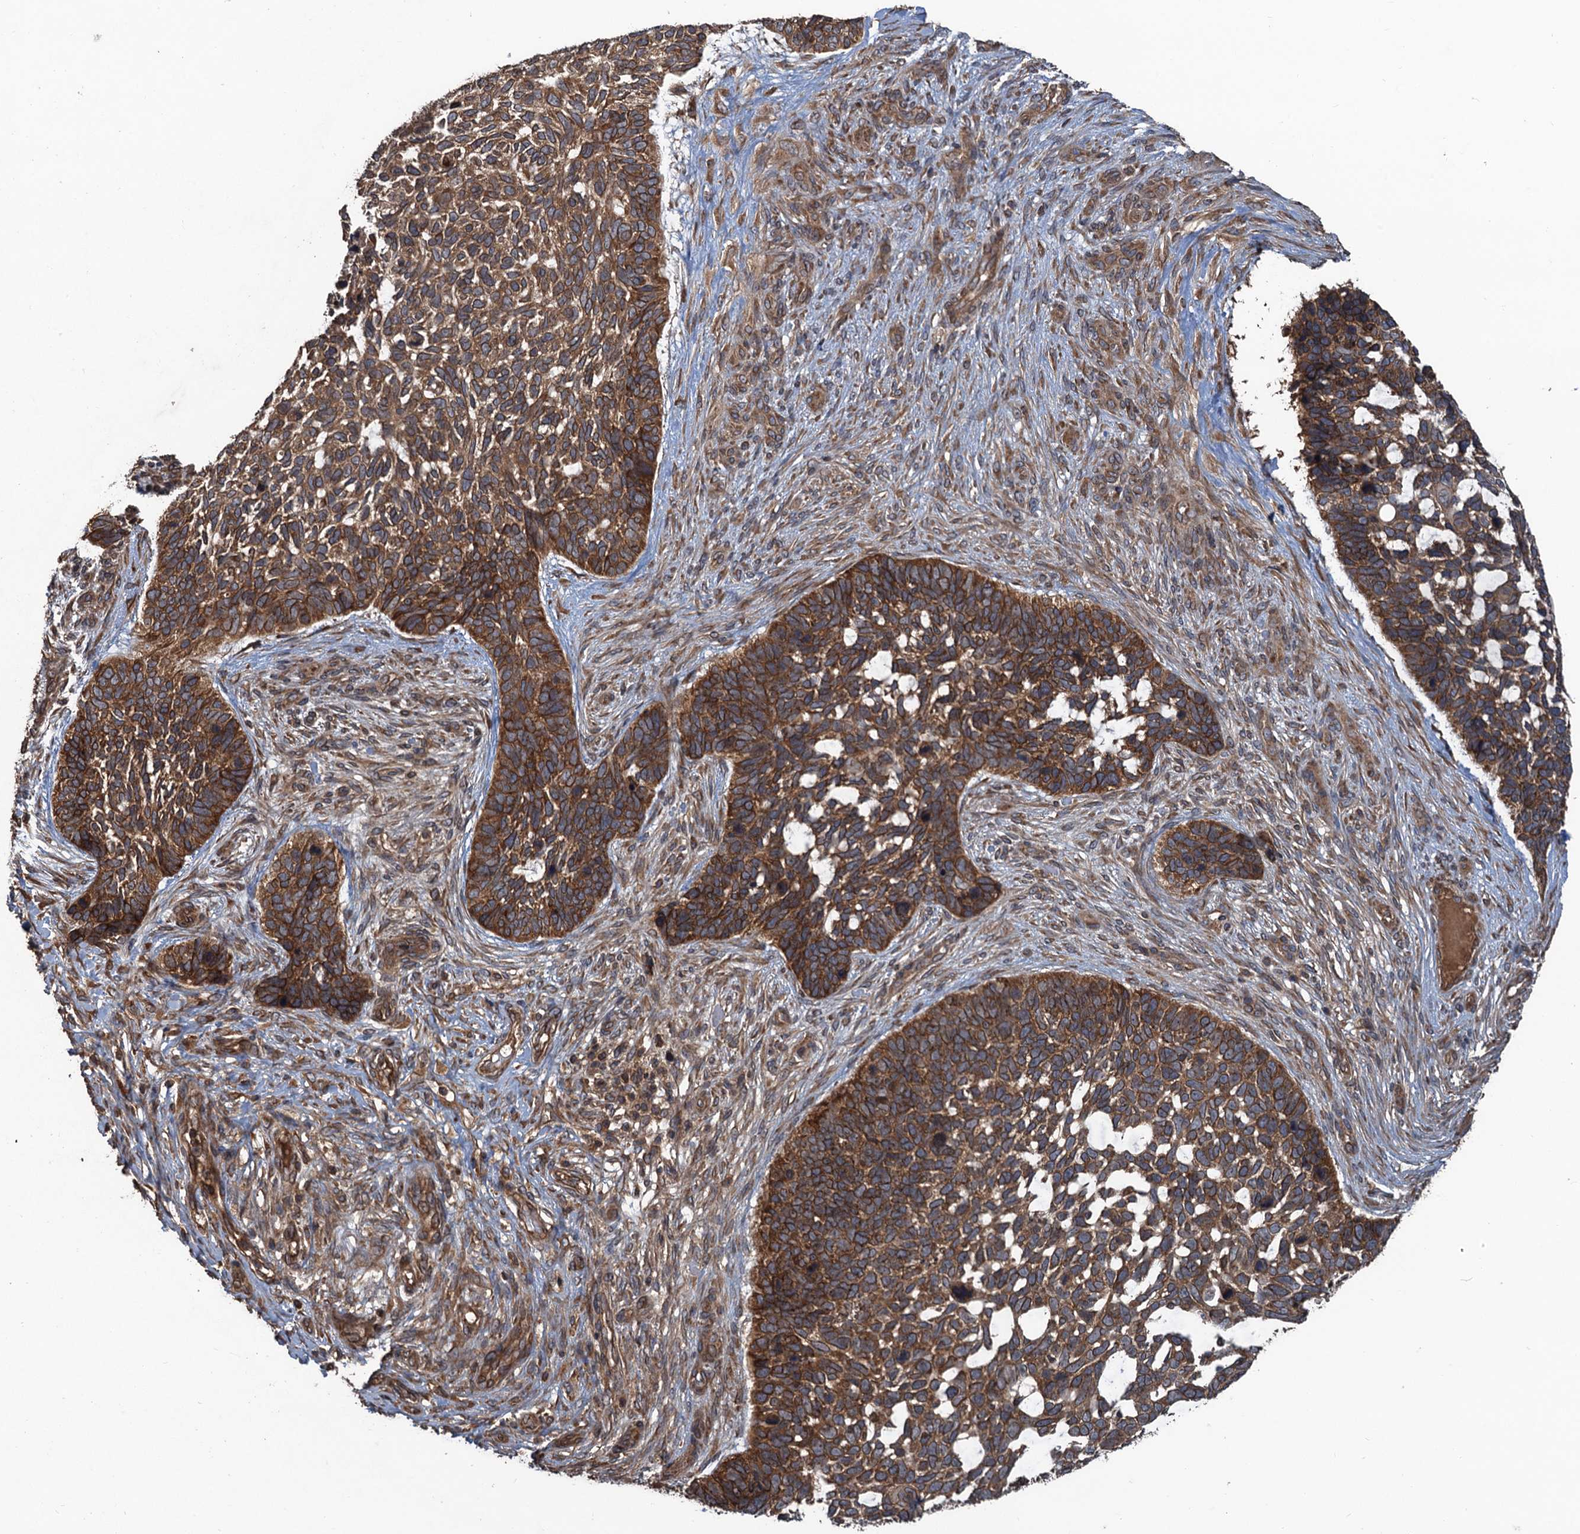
{"staining": {"intensity": "moderate", "quantity": ">75%", "location": "cytoplasmic/membranous"}, "tissue": "skin cancer", "cell_type": "Tumor cells", "image_type": "cancer", "snomed": [{"axis": "morphology", "description": "Basal cell carcinoma"}, {"axis": "topography", "description": "Skin"}], "caption": "An image of human skin cancer stained for a protein demonstrates moderate cytoplasmic/membranous brown staining in tumor cells. (DAB = brown stain, brightfield microscopy at high magnification).", "gene": "GLE1", "patient": {"sex": "male", "age": 88}}